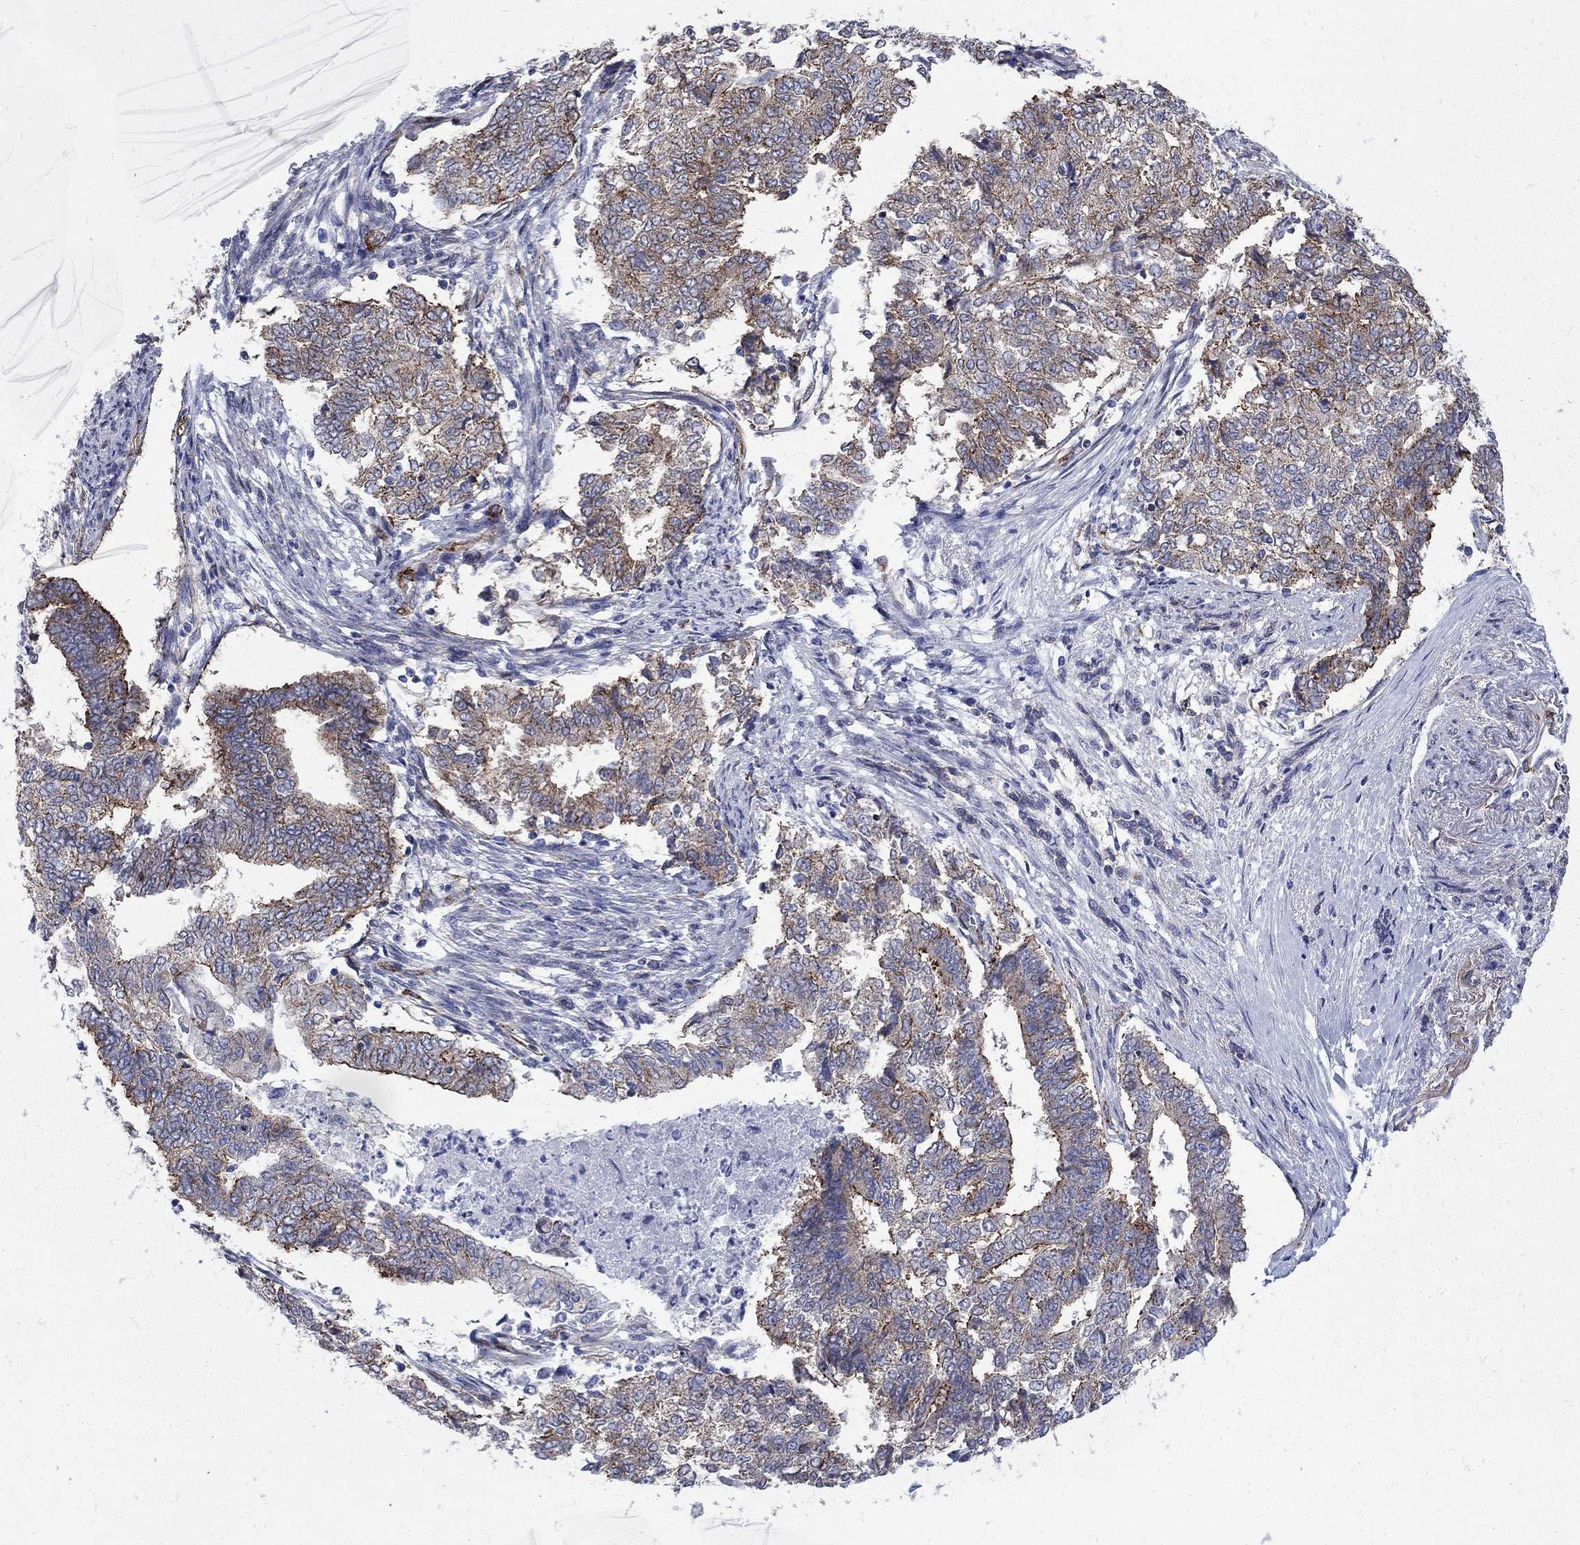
{"staining": {"intensity": "strong", "quantity": "<25%", "location": "cytoplasmic/membranous"}, "tissue": "endometrial cancer", "cell_type": "Tumor cells", "image_type": "cancer", "snomed": [{"axis": "morphology", "description": "Adenocarcinoma, NOS"}, {"axis": "topography", "description": "Endometrium"}], "caption": "A brown stain labels strong cytoplasmic/membranous expression of a protein in endometrial cancer (adenocarcinoma) tumor cells. The staining was performed using DAB (3,3'-diaminobenzidine) to visualize the protein expression in brown, while the nuclei were stained in blue with hematoxylin (Magnification: 20x).", "gene": "SEPTIN8", "patient": {"sex": "female", "age": 65}}